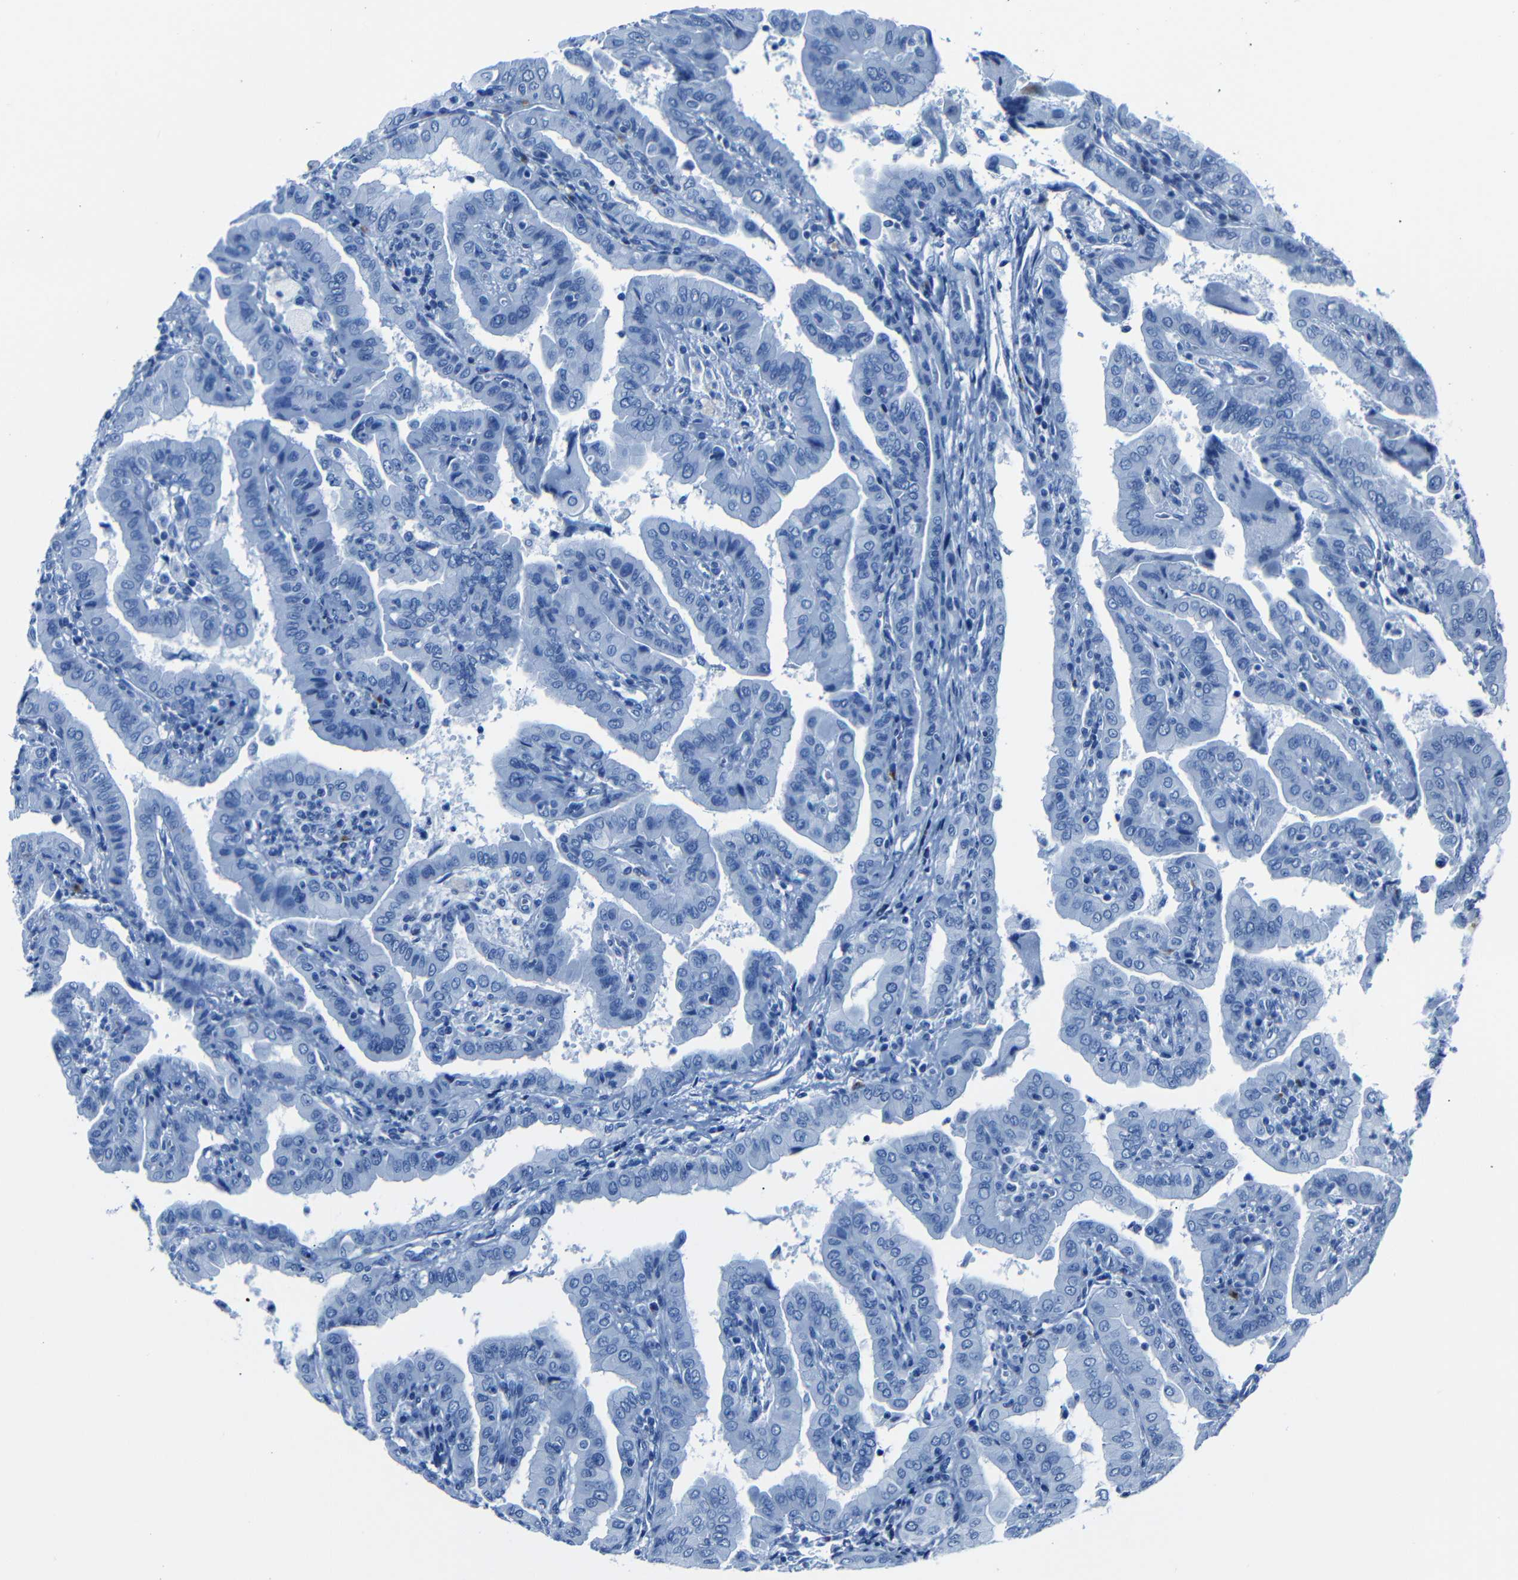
{"staining": {"intensity": "negative", "quantity": "none", "location": "none"}, "tissue": "thyroid cancer", "cell_type": "Tumor cells", "image_type": "cancer", "snomed": [{"axis": "morphology", "description": "Papillary adenocarcinoma, NOS"}, {"axis": "topography", "description": "Thyroid gland"}], "caption": "This image is of thyroid cancer (papillary adenocarcinoma) stained with immunohistochemistry to label a protein in brown with the nuclei are counter-stained blue. There is no staining in tumor cells.", "gene": "CLDN11", "patient": {"sex": "male", "age": 33}}